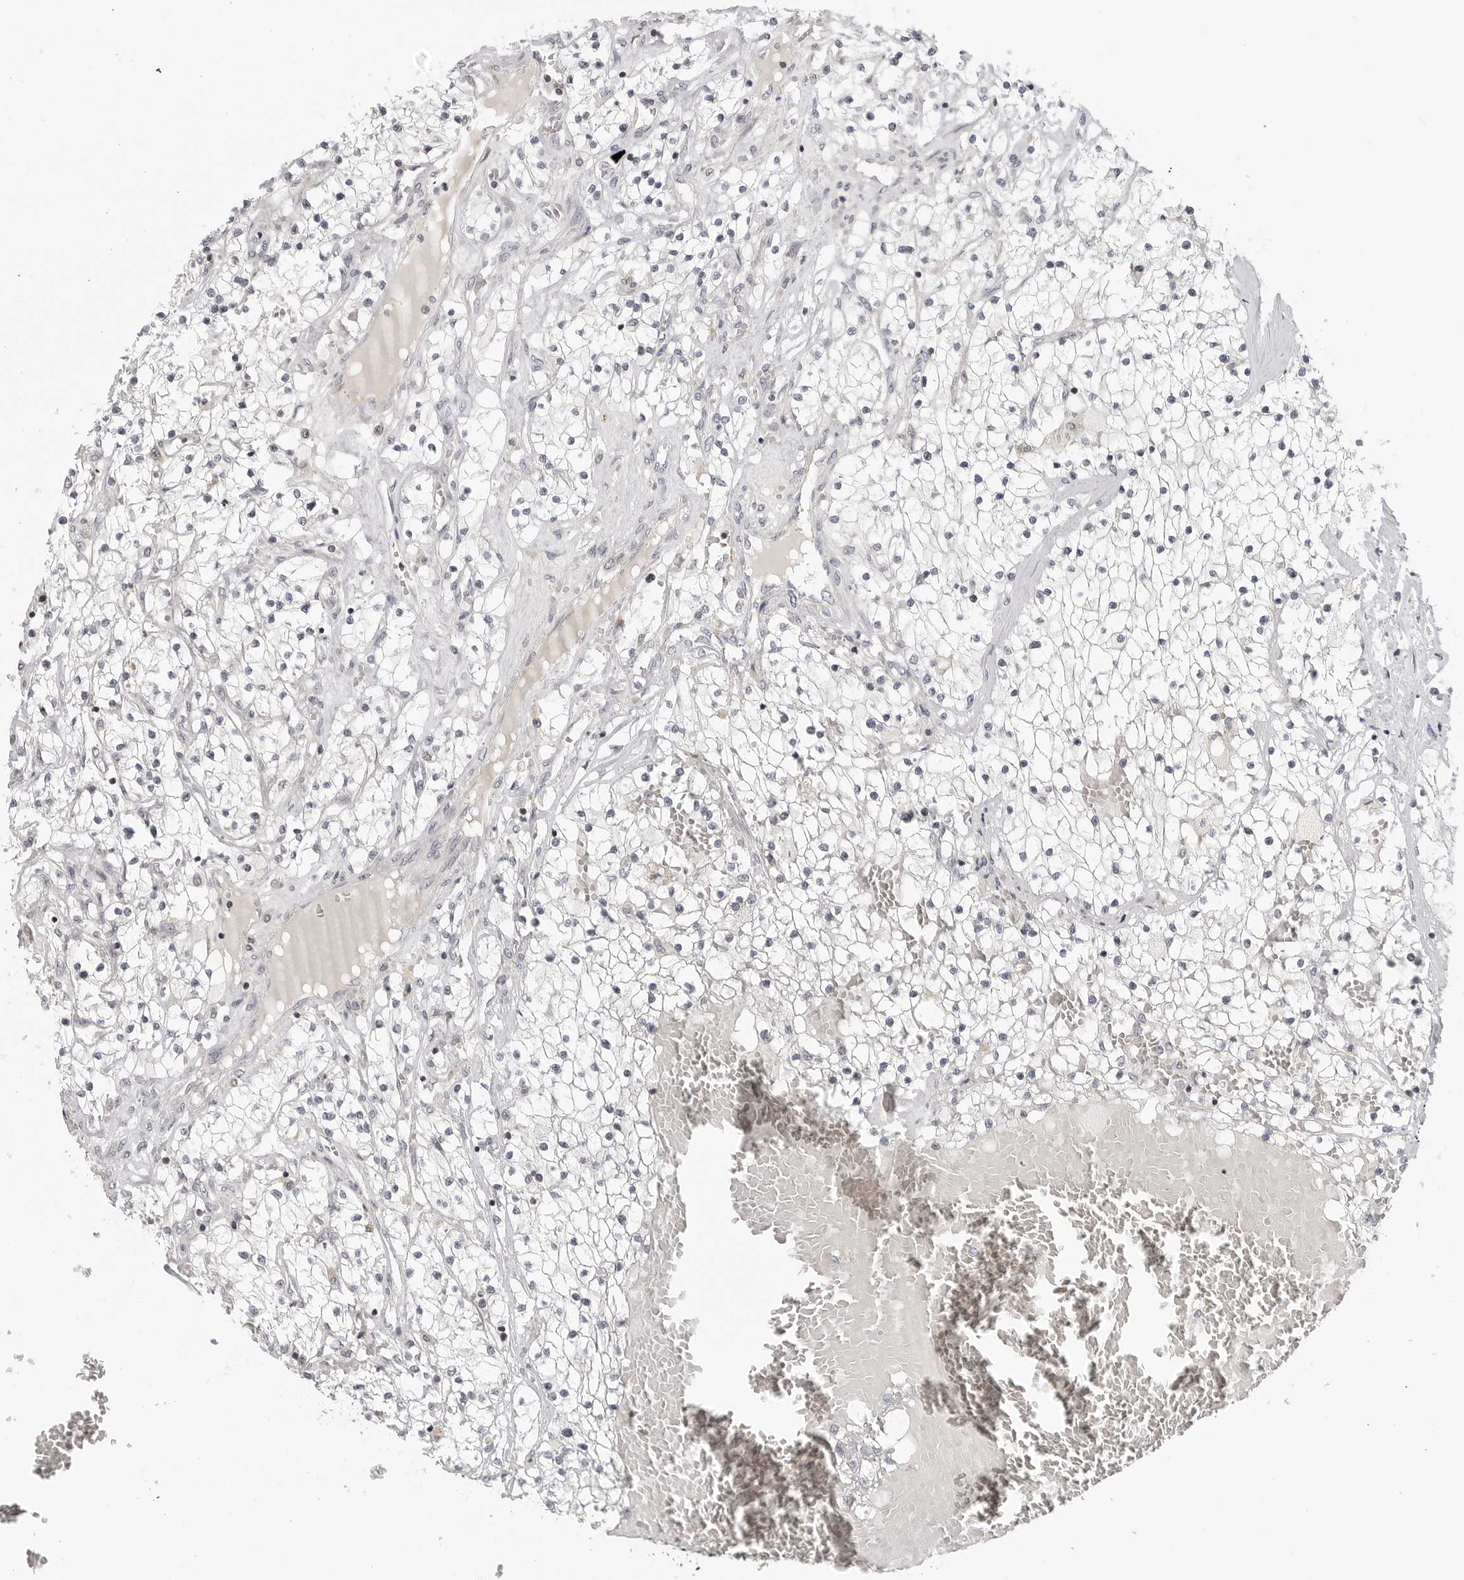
{"staining": {"intensity": "negative", "quantity": "none", "location": "none"}, "tissue": "renal cancer", "cell_type": "Tumor cells", "image_type": "cancer", "snomed": [{"axis": "morphology", "description": "Normal tissue, NOS"}, {"axis": "morphology", "description": "Adenocarcinoma, NOS"}, {"axis": "topography", "description": "Kidney"}], "caption": "Immunohistochemical staining of human renal cancer displays no significant staining in tumor cells.", "gene": "MAP7D1", "patient": {"sex": "male", "age": 68}}